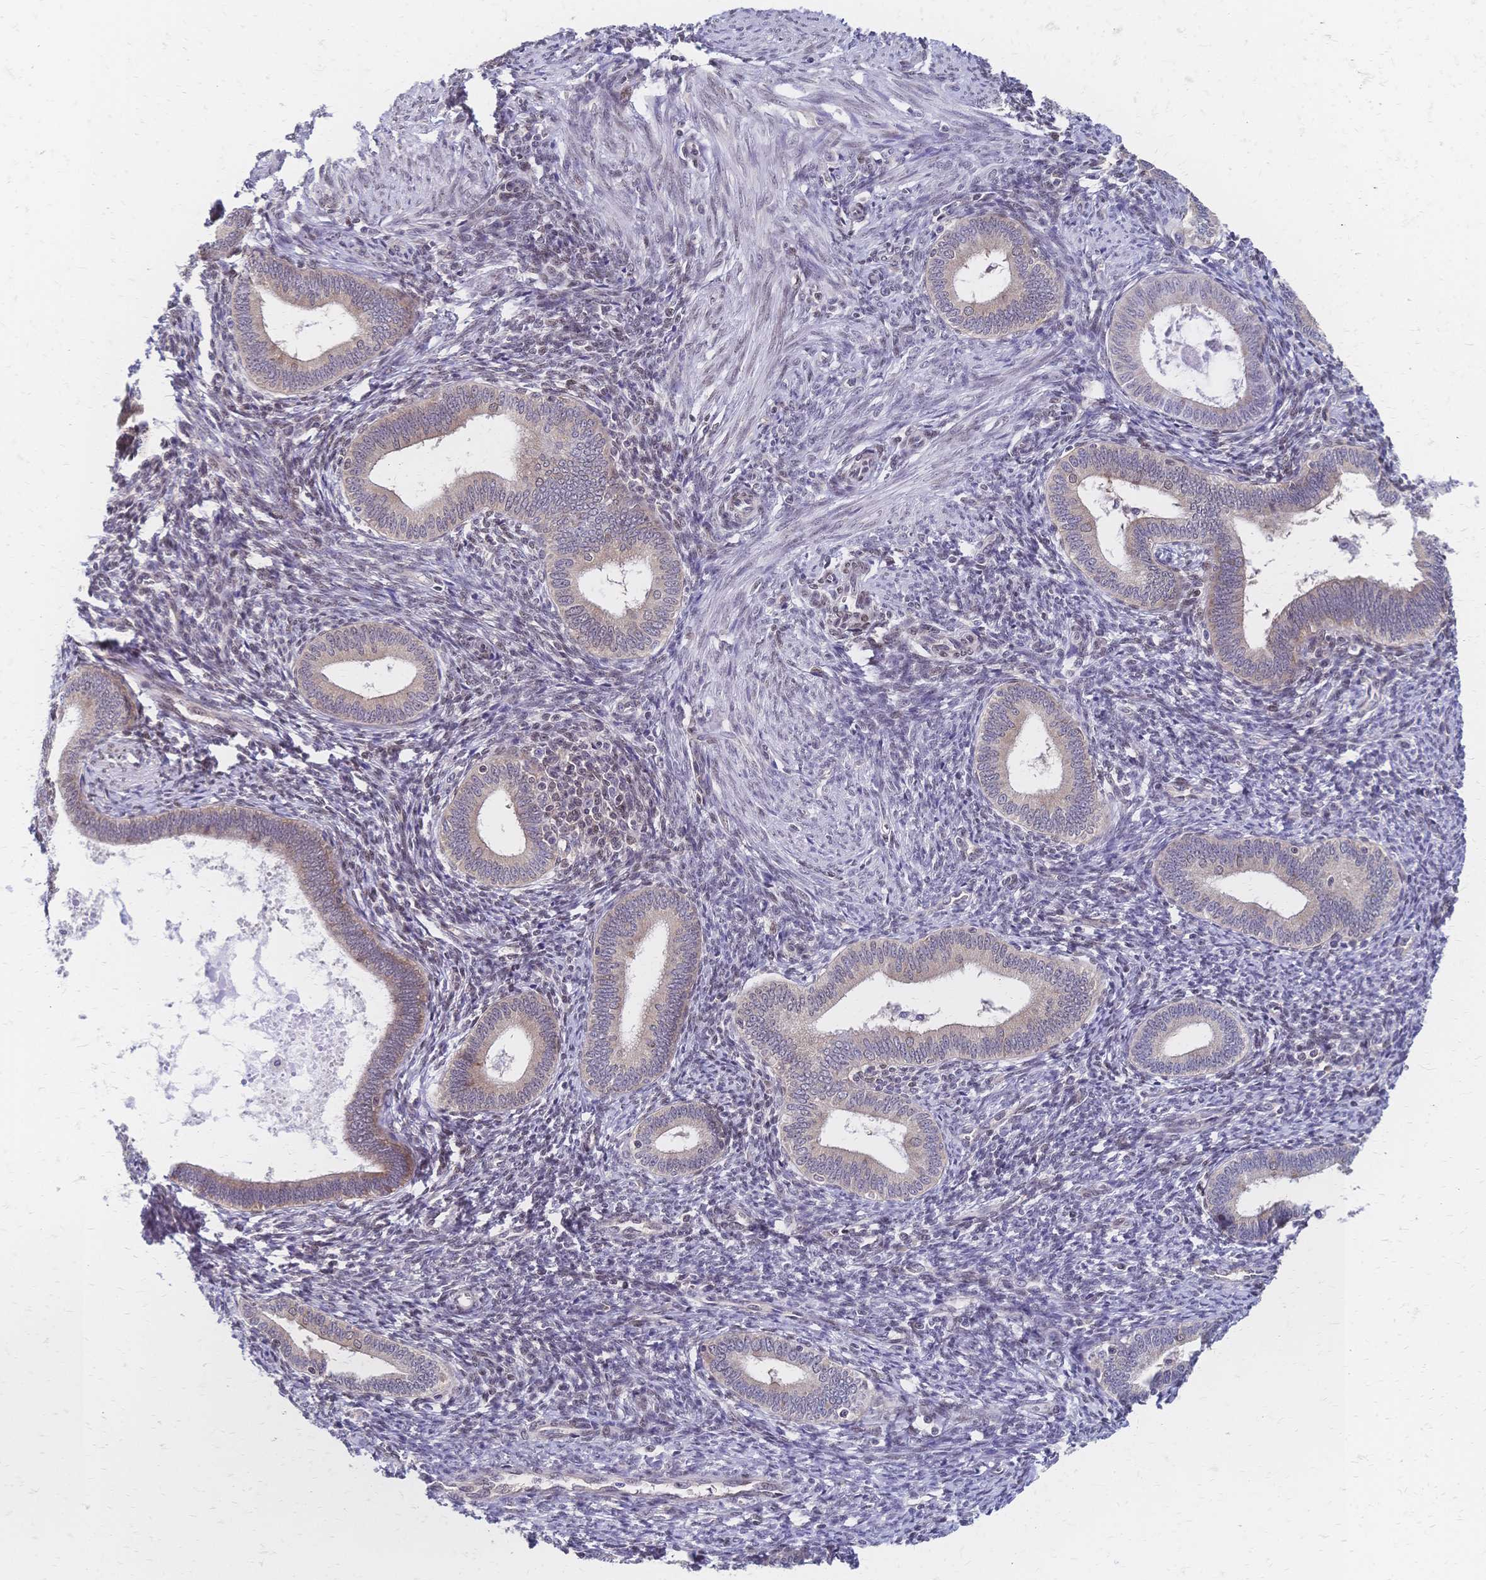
{"staining": {"intensity": "negative", "quantity": "none", "location": "none"}, "tissue": "endometrium", "cell_type": "Cells in endometrial stroma", "image_type": "normal", "snomed": [{"axis": "morphology", "description": "Normal tissue, NOS"}, {"axis": "topography", "description": "Endometrium"}], "caption": "Cells in endometrial stroma show no significant positivity in normal endometrium. Nuclei are stained in blue.", "gene": "CBX7", "patient": {"sex": "female", "age": 41}}